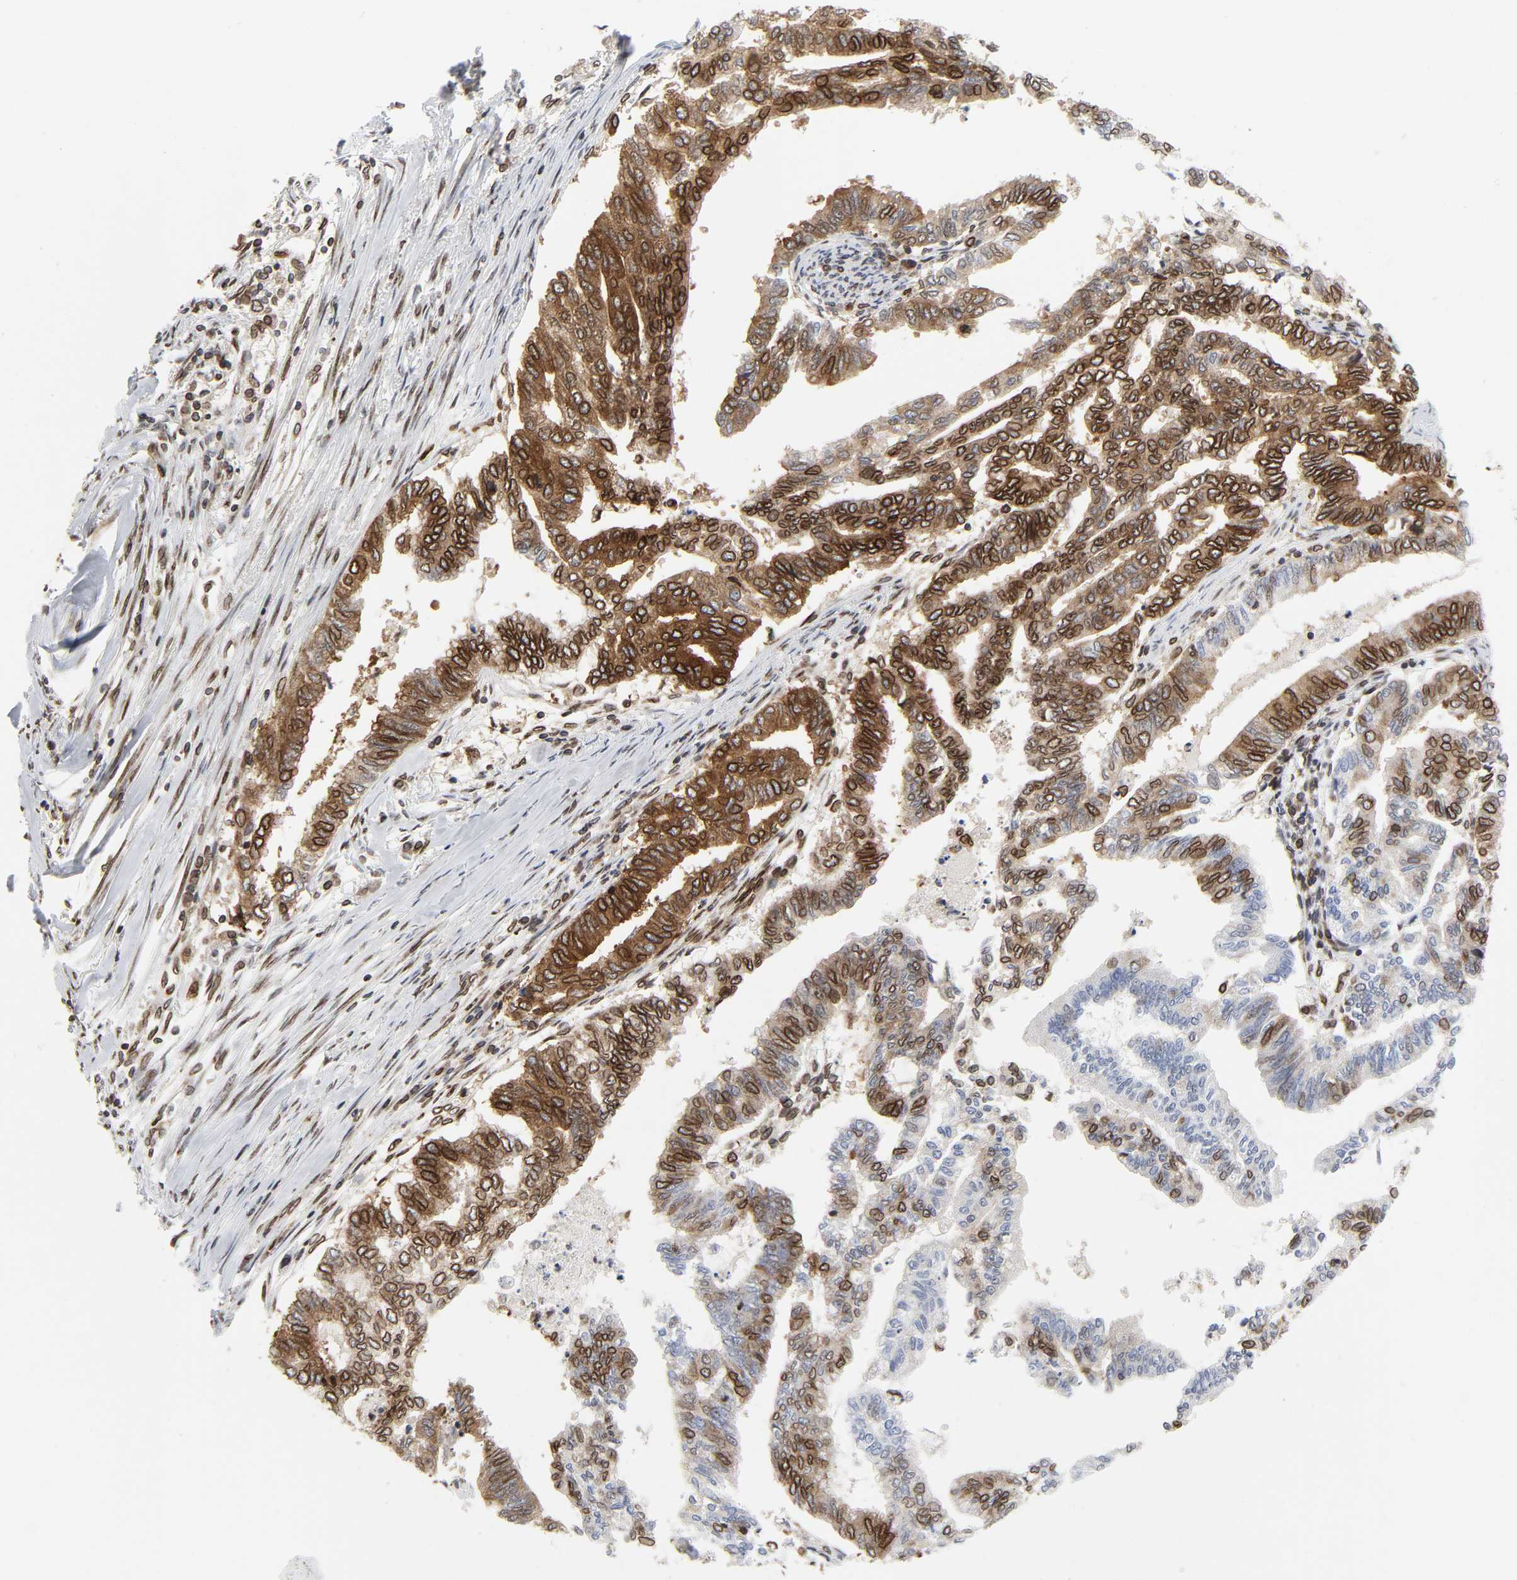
{"staining": {"intensity": "strong", "quantity": ">75%", "location": "cytoplasmic/membranous,nuclear"}, "tissue": "endometrial cancer", "cell_type": "Tumor cells", "image_type": "cancer", "snomed": [{"axis": "morphology", "description": "Adenocarcinoma, NOS"}, {"axis": "topography", "description": "Endometrium"}], "caption": "The immunohistochemical stain highlights strong cytoplasmic/membranous and nuclear staining in tumor cells of endometrial cancer (adenocarcinoma) tissue.", "gene": "RANGAP1", "patient": {"sex": "female", "age": 79}}